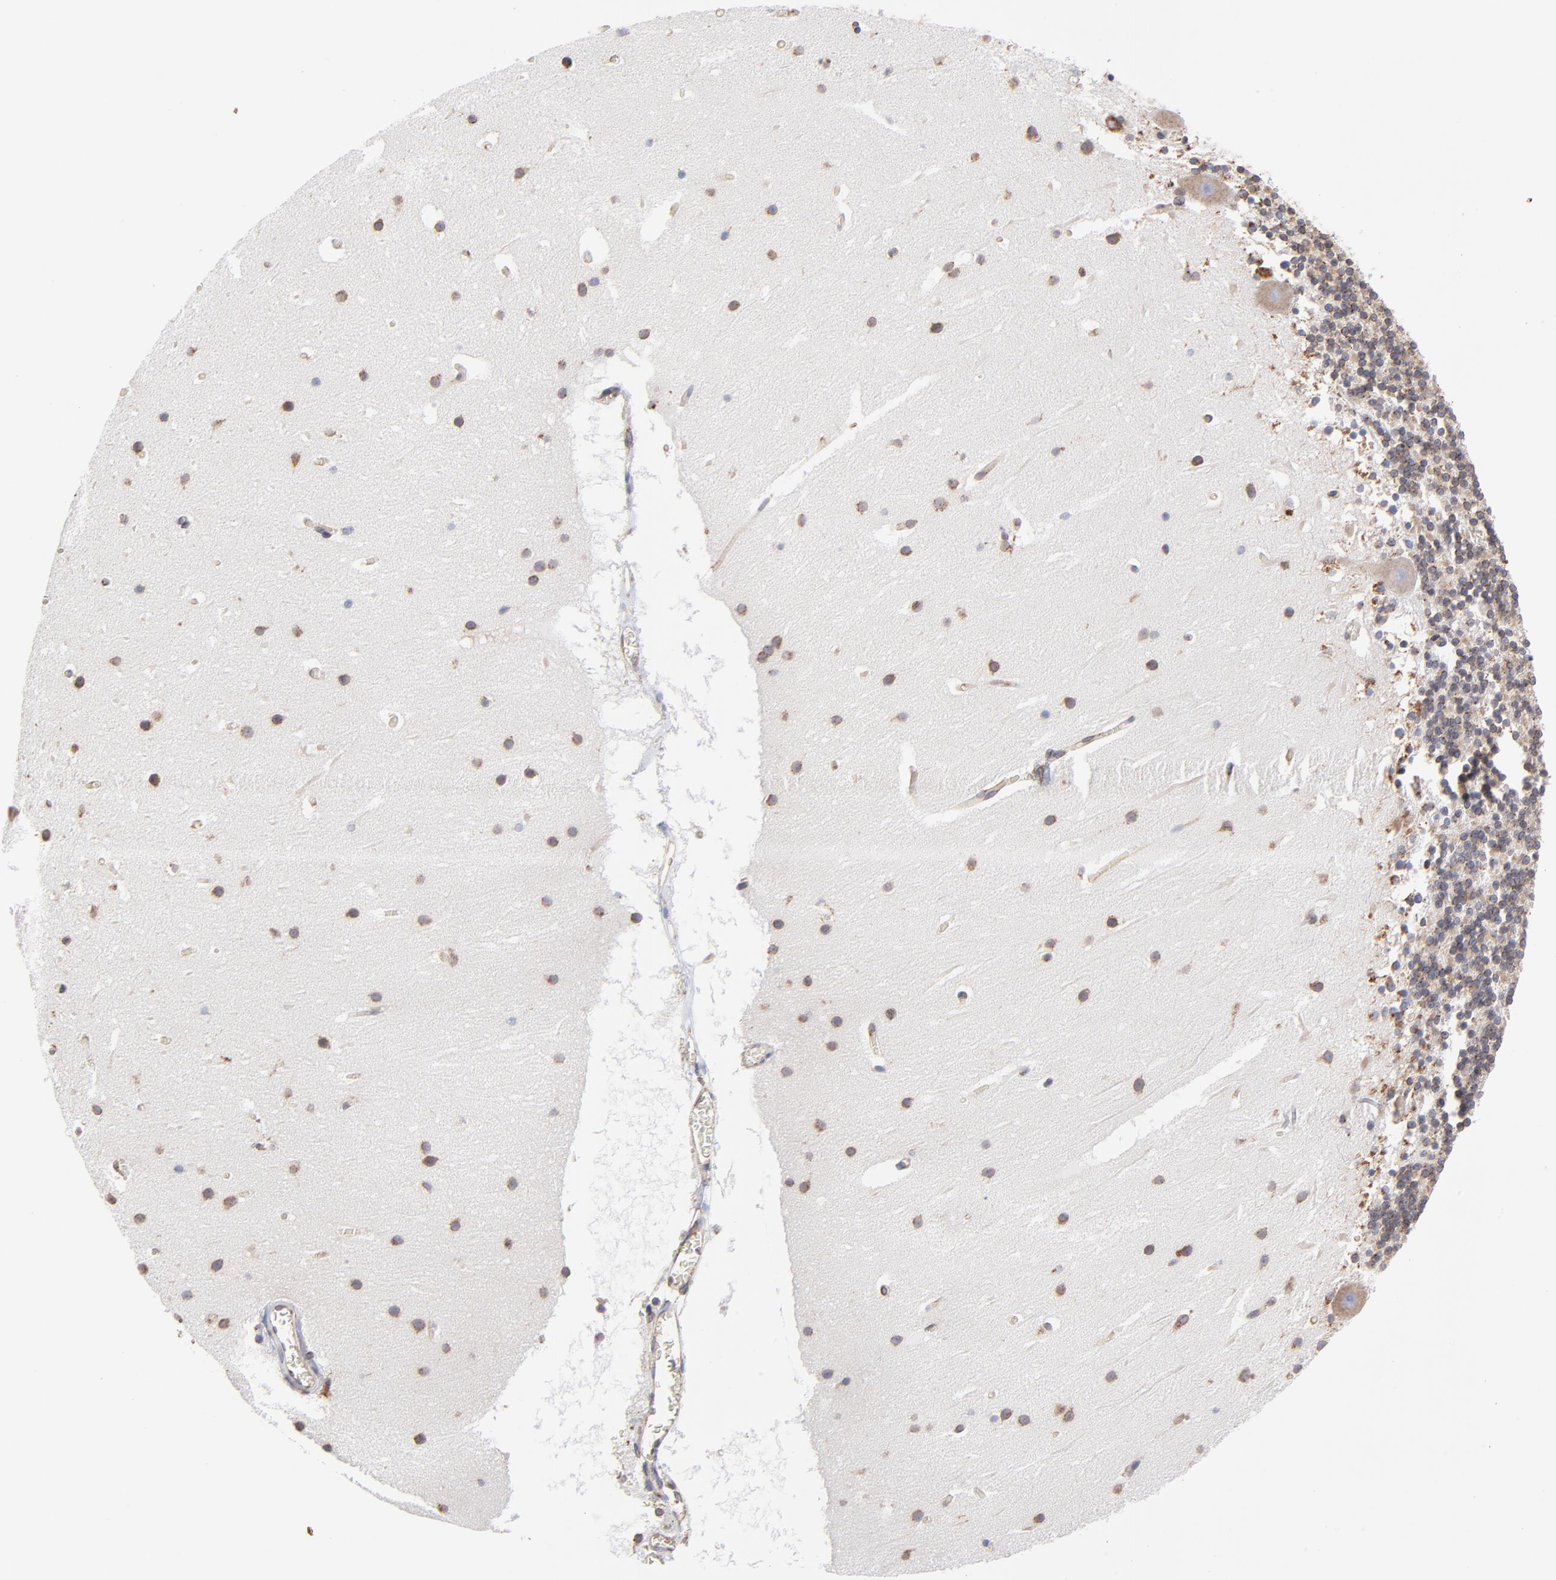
{"staining": {"intensity": "moderate", "quantity": "25%-75%", "location": "cytoplasmic/membranous"}, "tissue": "cerebellum", "cell_type": "Cells in granular layer", "image_type": "normal", "snomed": [{"axis": "morphology", "description": "Normal tissue, NOS"}, {"axis": "topography", "description": "Cerebellum"}], "caption": "Cerebellum stained with immunohistochemistry (IHC) shows moderate cytoplasmic/membranous positivity in approximately 25%-75% of cells in granular layer.", "gene": "LMAN1", "patient": {"sex": "male", "age": 45}}